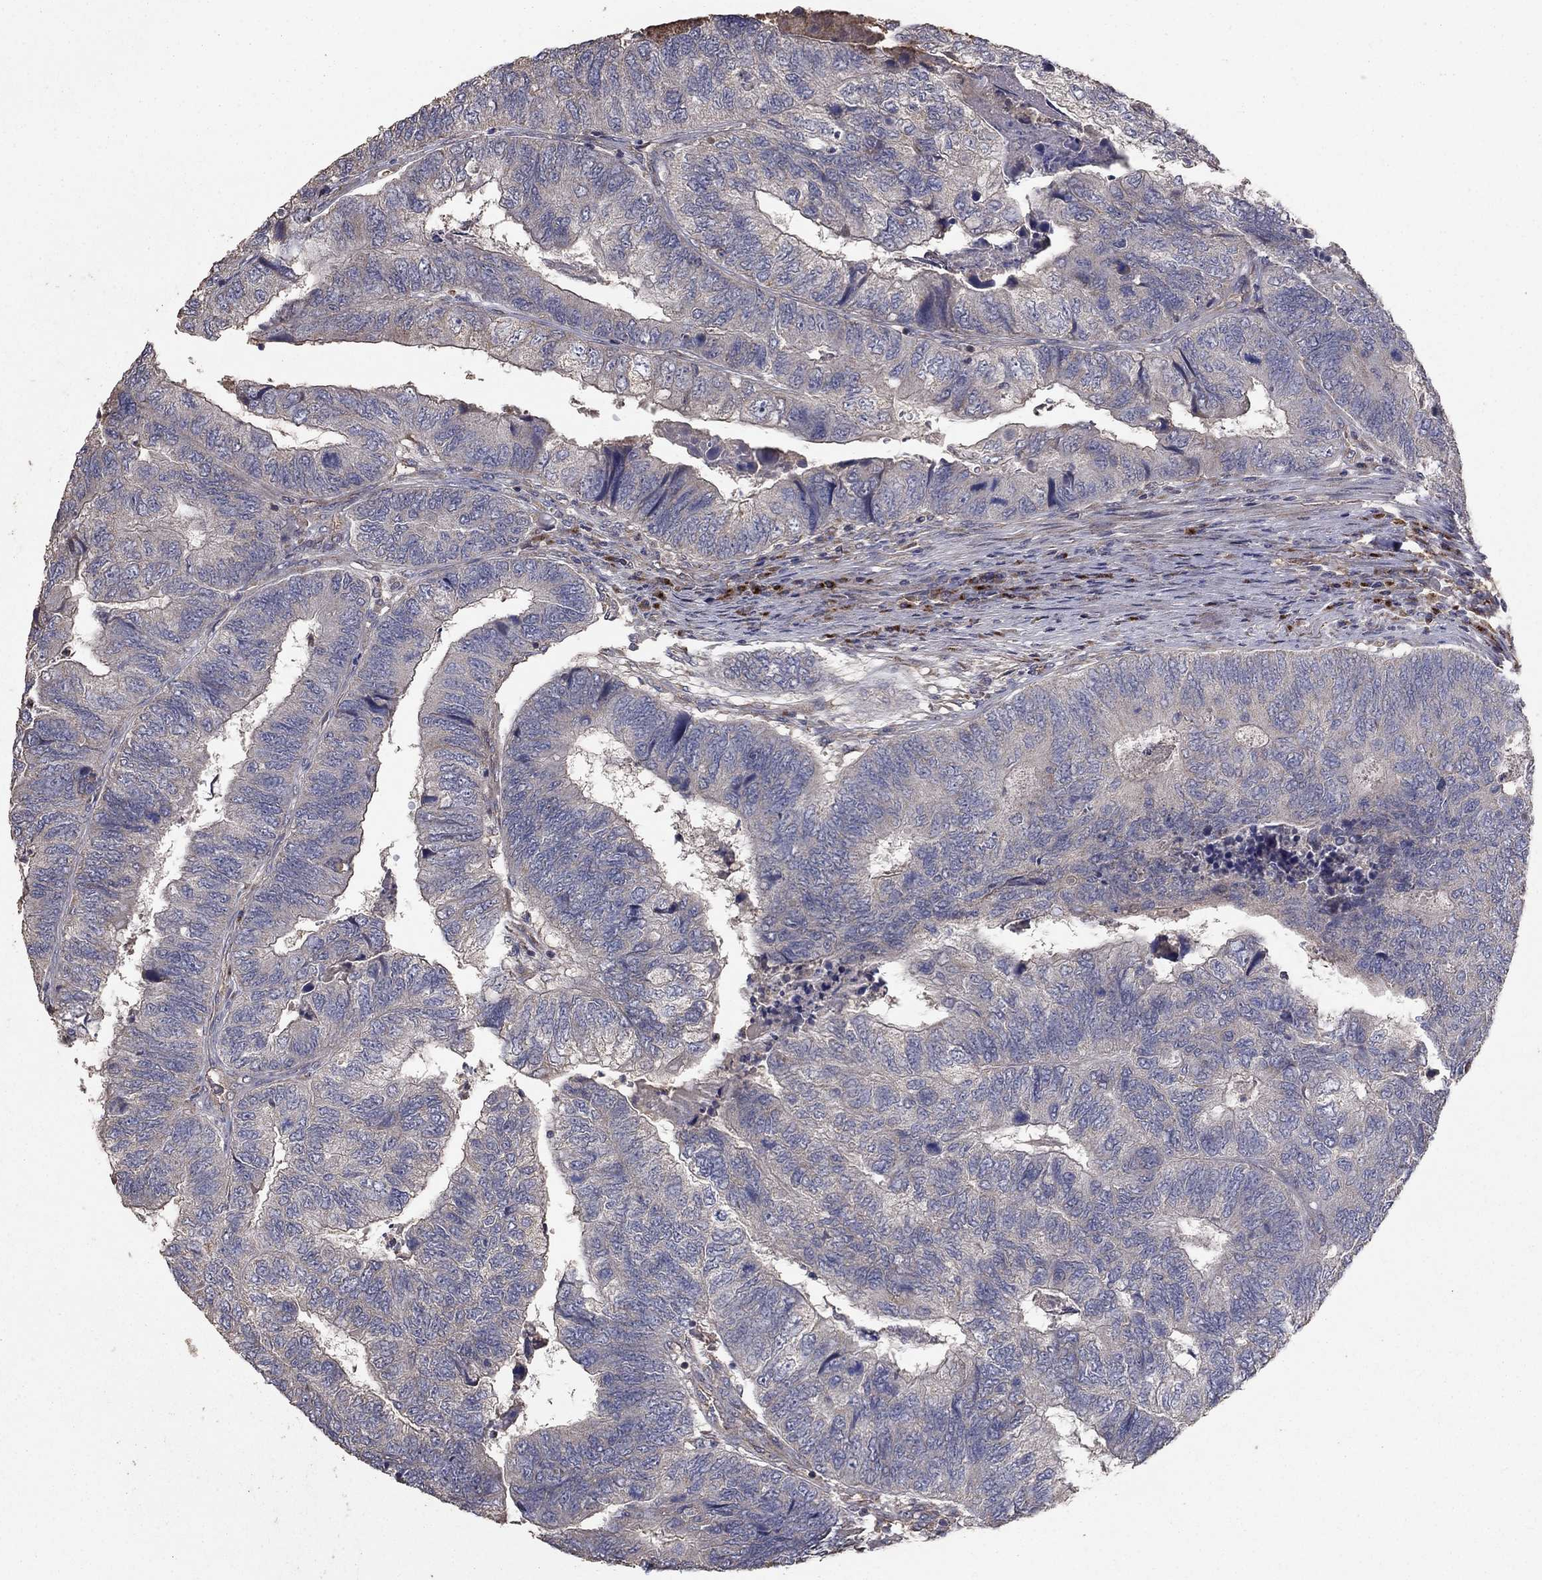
{"staining": {"intensity": "negative", "quantity": "none", "location": "none"}, "tissue": "colorectal cancer", "cell_type": "Tumor cells", "image_type": "cancer", "snomed": [{"axis": "morphology", "description": "Adenocarcinoma, NOS"}, {"axis": "topography", "description": "Colon"}], "caption": "This micrograph is of colorectal cancer stained with immunohistochemistry to label a protein in brown with the nuclei are counter-stained blue. There is no expression in tumor cells. (DAB immunohistochemistry (IHC) visualized using brightfield microscopy, high magnification).", "gene": "FLT4", "patient": {"sex": "female", "age": 67}}